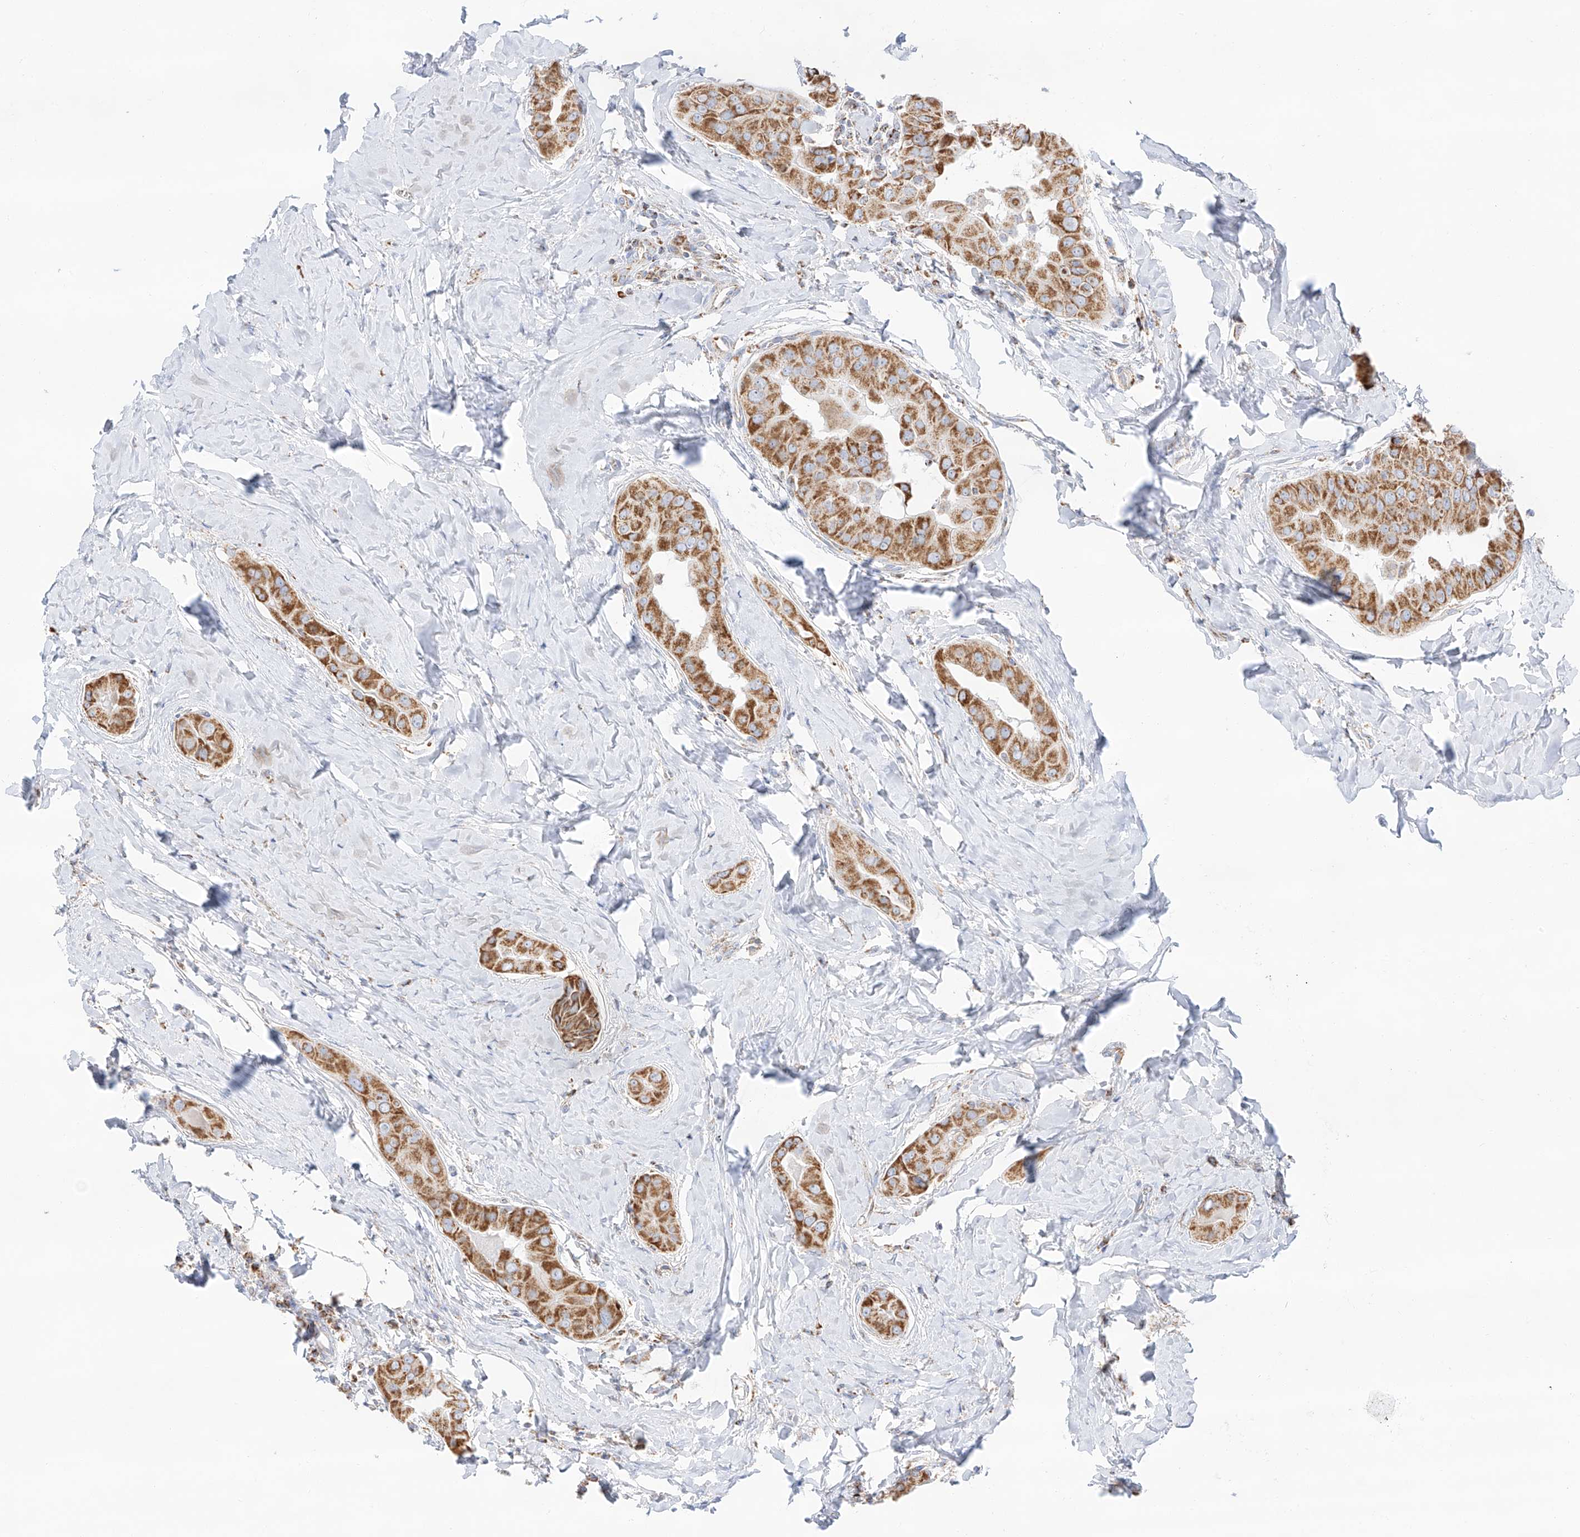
{"staining": {"intensity": "moderate", "quantity": ">75%", "location": "cytoplasmic/membranous"}, "tissue": "thyroid cancer", "cell_type": "Tumor cells", "image_type": "cancer", "snomed": [{"axis": "morphology", "description": "Papillary adenocarcinoma, NOS"}, {"axis": "topography", "description": "Thyroid gland"}], "caption": "Thyroid papillary adenocarcinoma stained with a brown dye shows moderate cytoplasmic/membranous positive staining in approximately >75% of tumor cells.", "gene": "TTC27", "patient": {"sex": "male", "age": 33}}